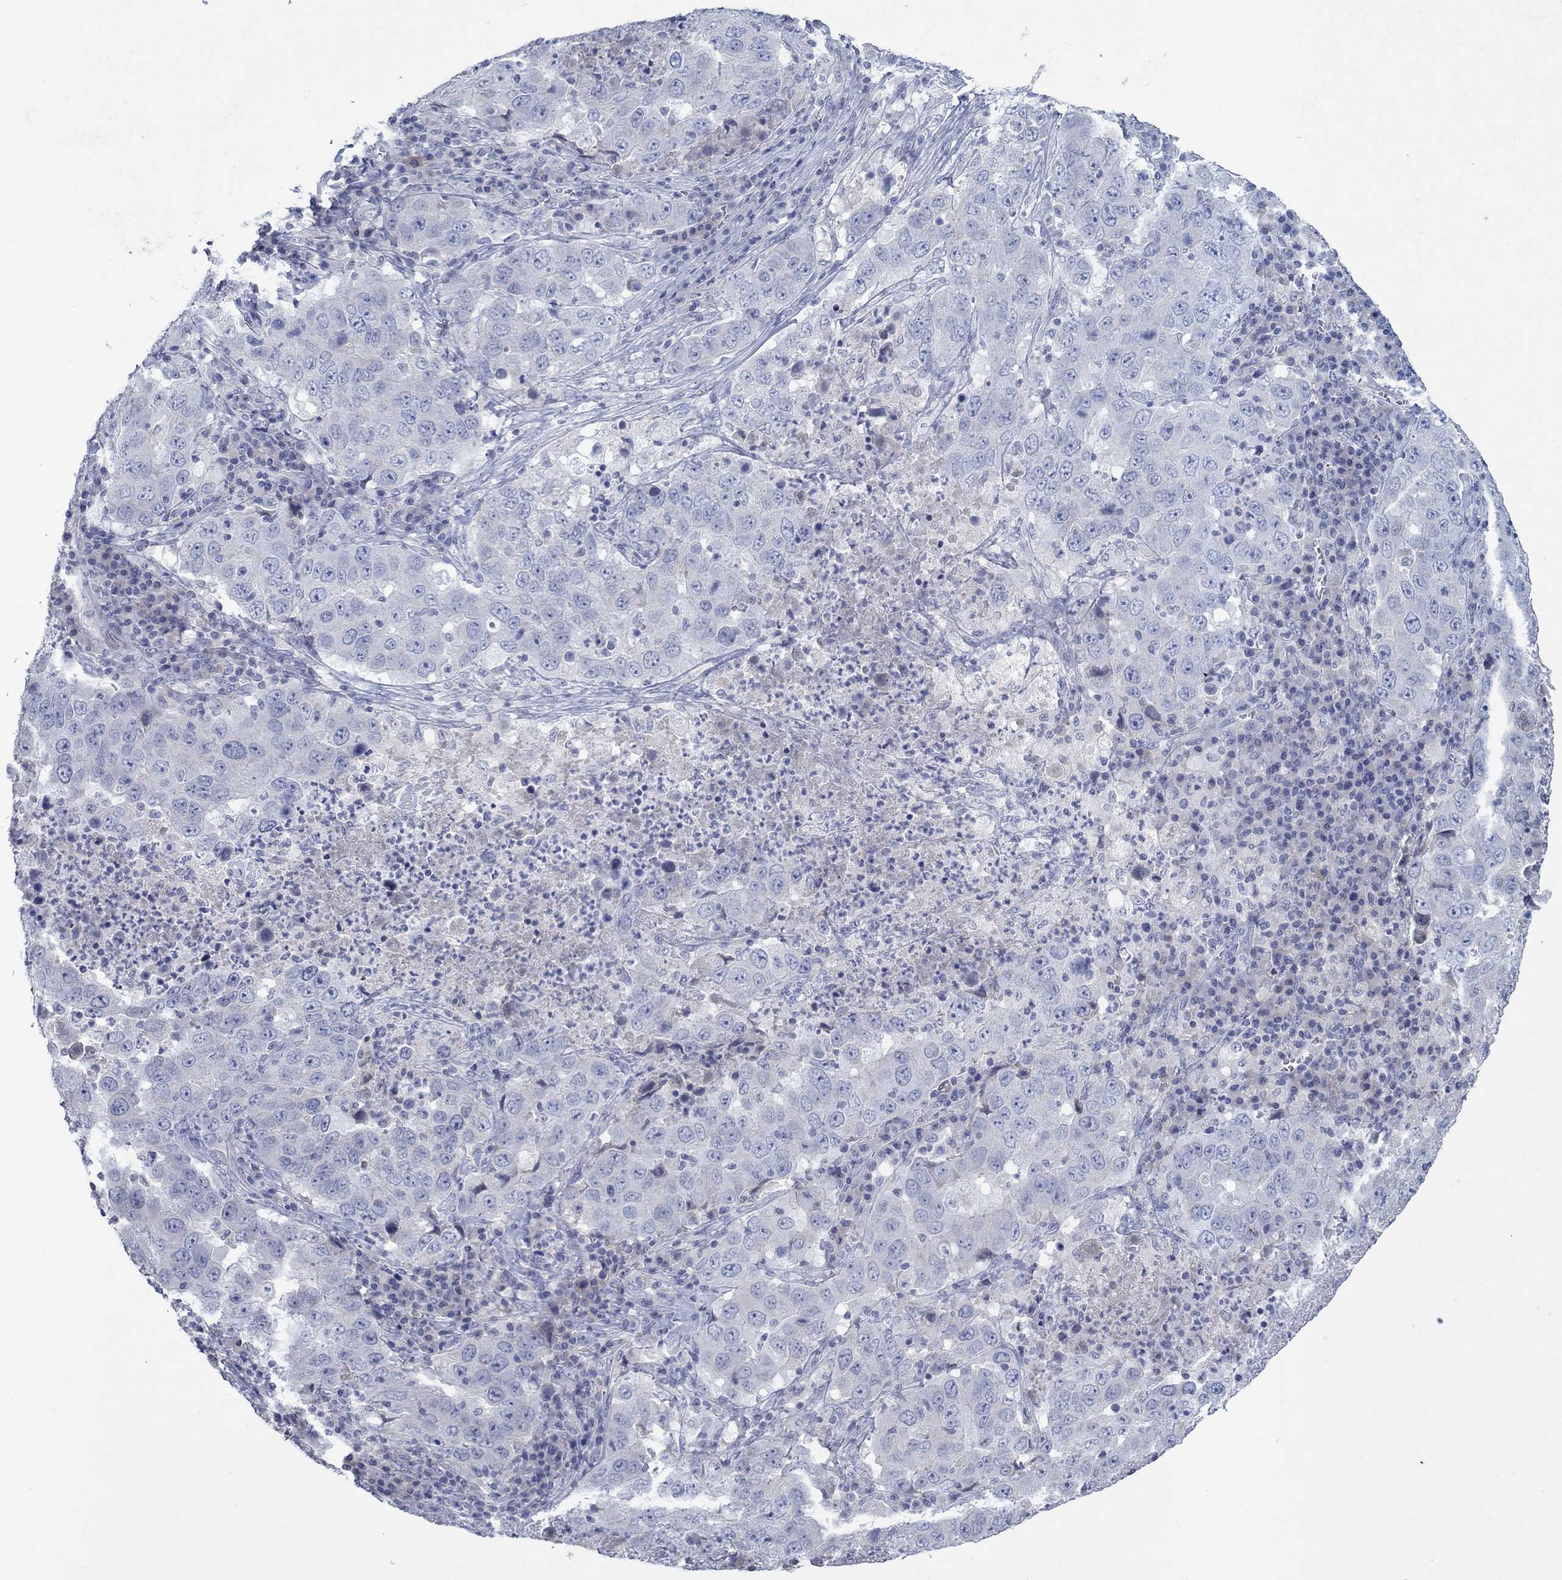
{"staining": {"intensity": "negative", "quantity": "none", "location": "none"}, "tissue": "lung cancer", "cell_type": "Tumor cells", "image_type": "cancer", "snomed": [{"axis": "morphology", "description": "Adenocarcinoma, NOS"}, {"axis": "topography", "description": "Lung"}], "caption": "Histopathology image shows no significant protein staining in tumor cells of lung adenocarcinoma. Nuclei are stained in blue.", "gene": "KRT40", "patient": {"sex": "male", "age": 73}}